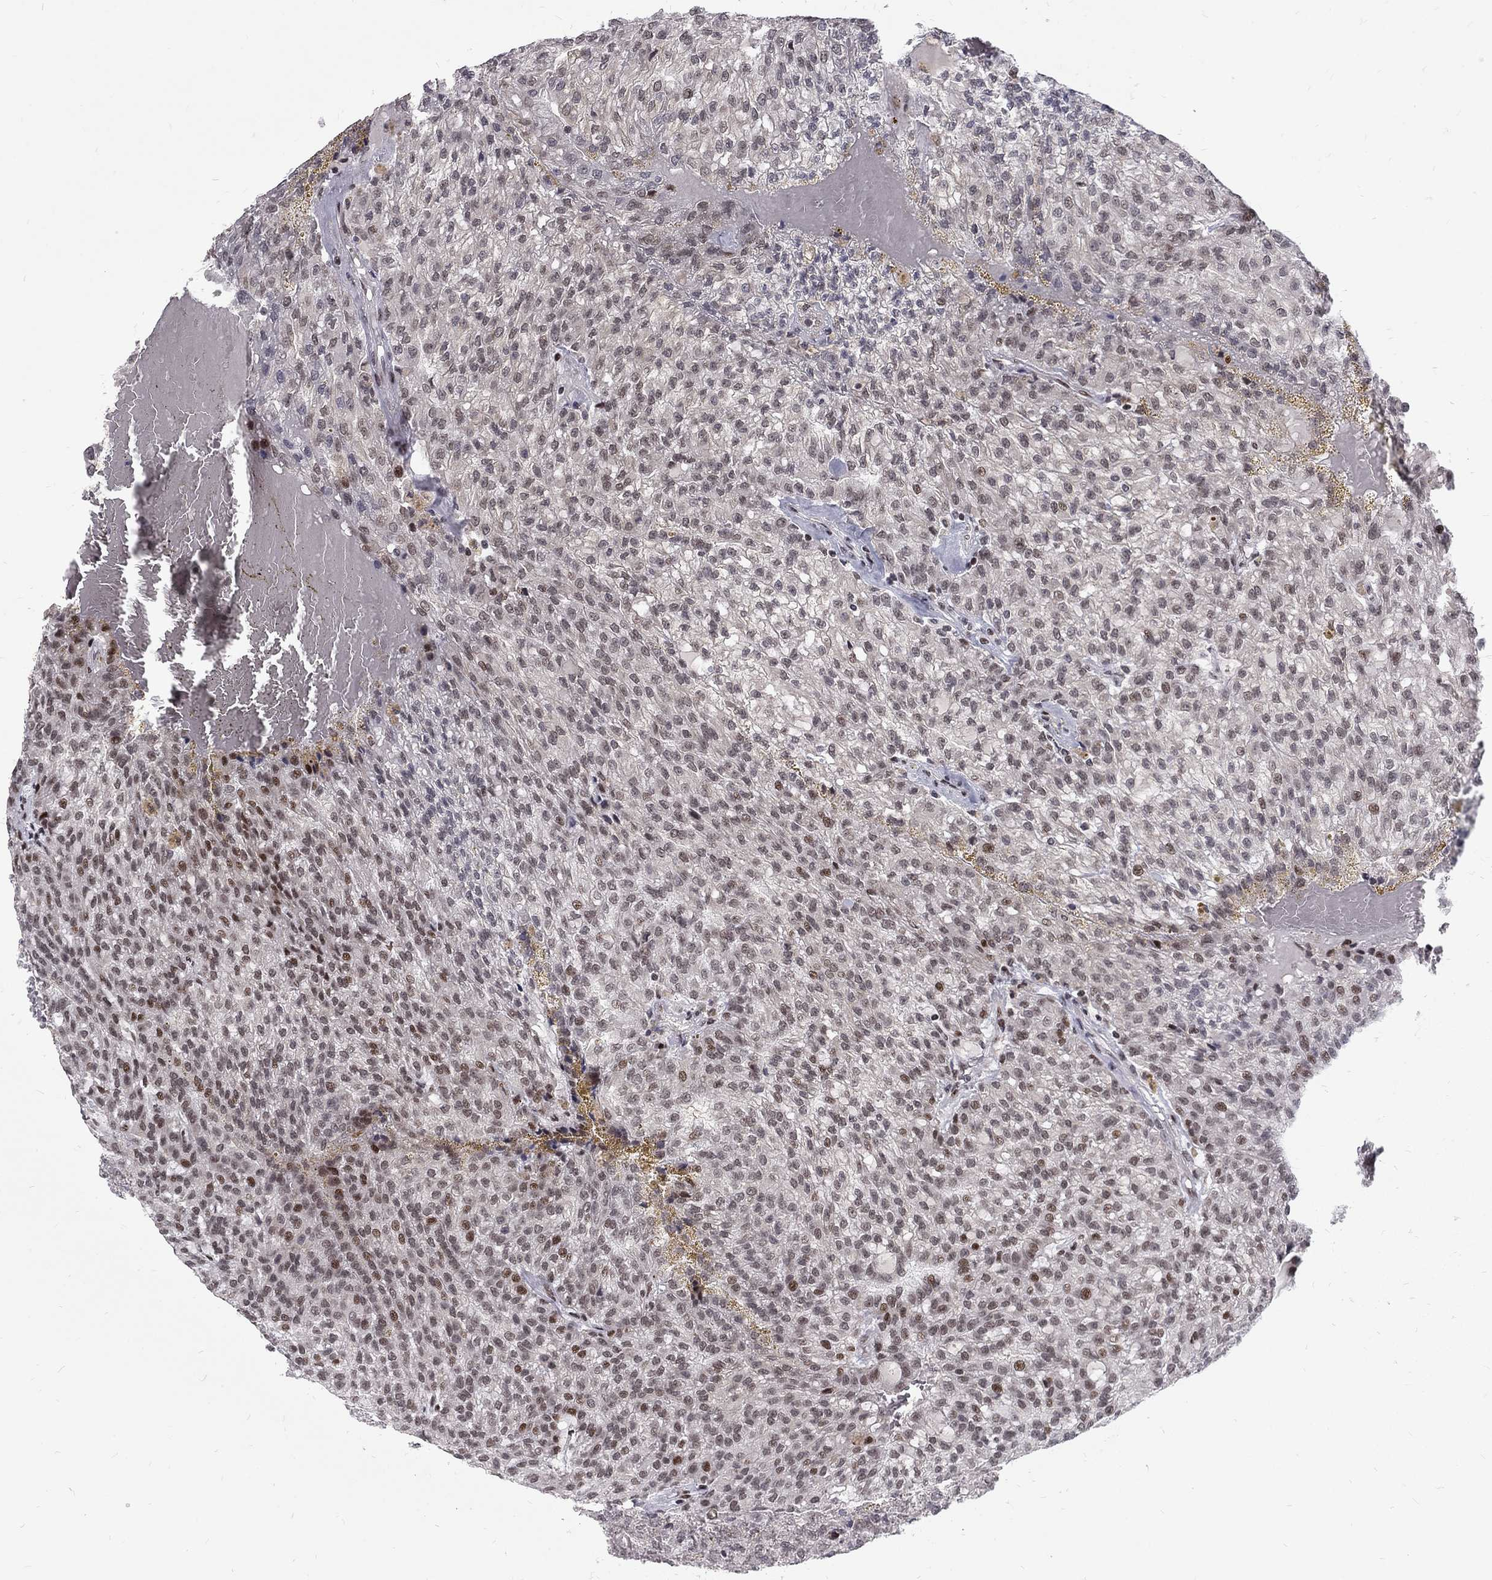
{"staining": {"intensity": "negative", "quantity": "none", "location": "none"}, "tissue": "renal cancer", "cell_type": "Tumor cells", "image_type": "cancer", "snomed": [{"axis": "morphology", "description": "Adenocarcinoma, NOS"}, {"axis": "topography", "description": "Kidney"}], "caption": "A micrograph of adenocarcinoma (renal) stained for a protein demonstrates no brown staining in tumor cells.", "gene": "TCEAL1", "patient": {"sex": "male", "age": 63}}